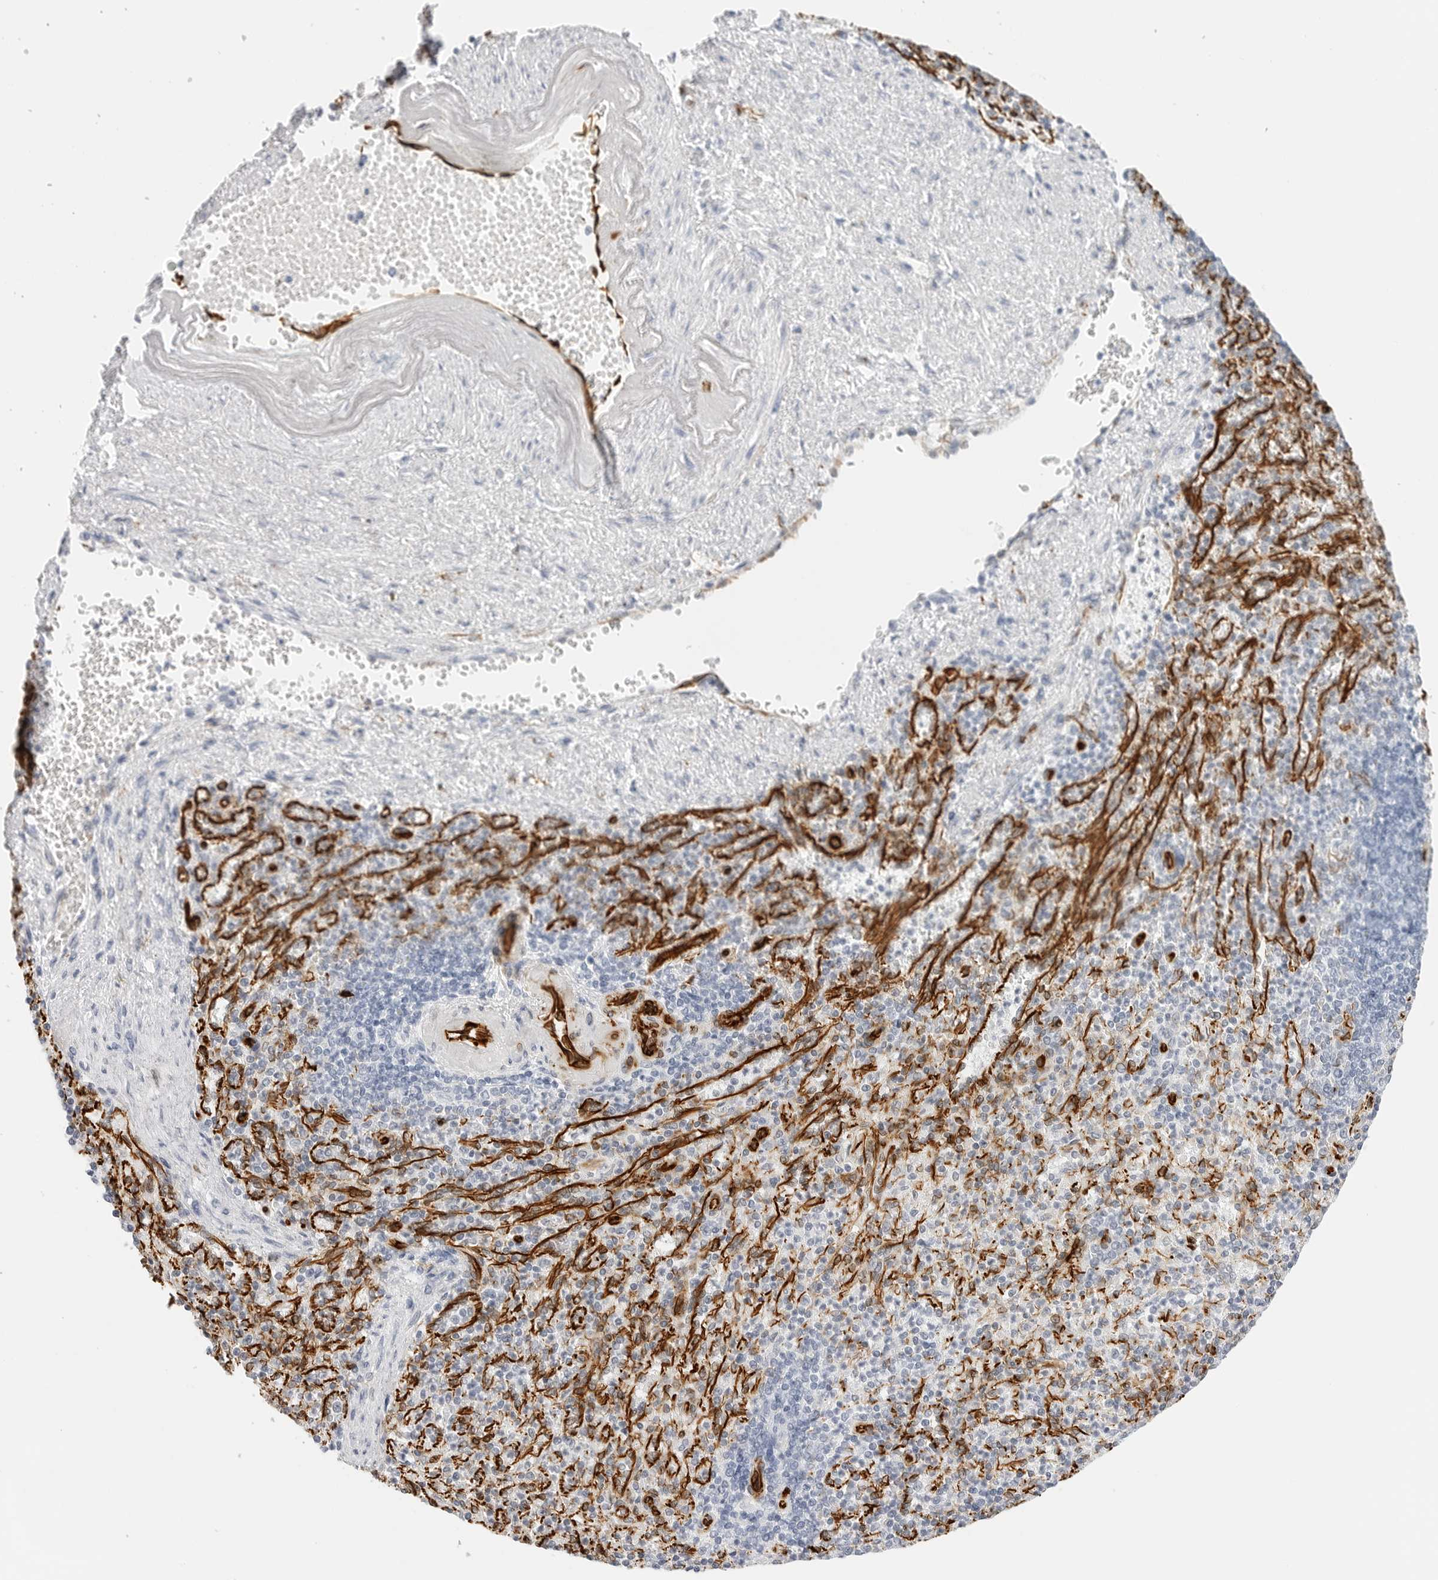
{"staining": {"intensity": "negative", "quantity": "none", "location": "none"}, "tissue": "spleen", "cell_type": "Cells in red pulp", "image_type": "normal", "snomed": [{"axis": "morphology", "description": "Normal tissue, NOS"}, {"axis": "topography", "description": "Spleen"}], "caption": "DAB (3,3'-diaminobenzidine) immunohistochemical staining of normal spleen reveals no significant positivity in cells in red pulp.", "gene": "NES", "patient": {"sex": "female", "age": 74}}